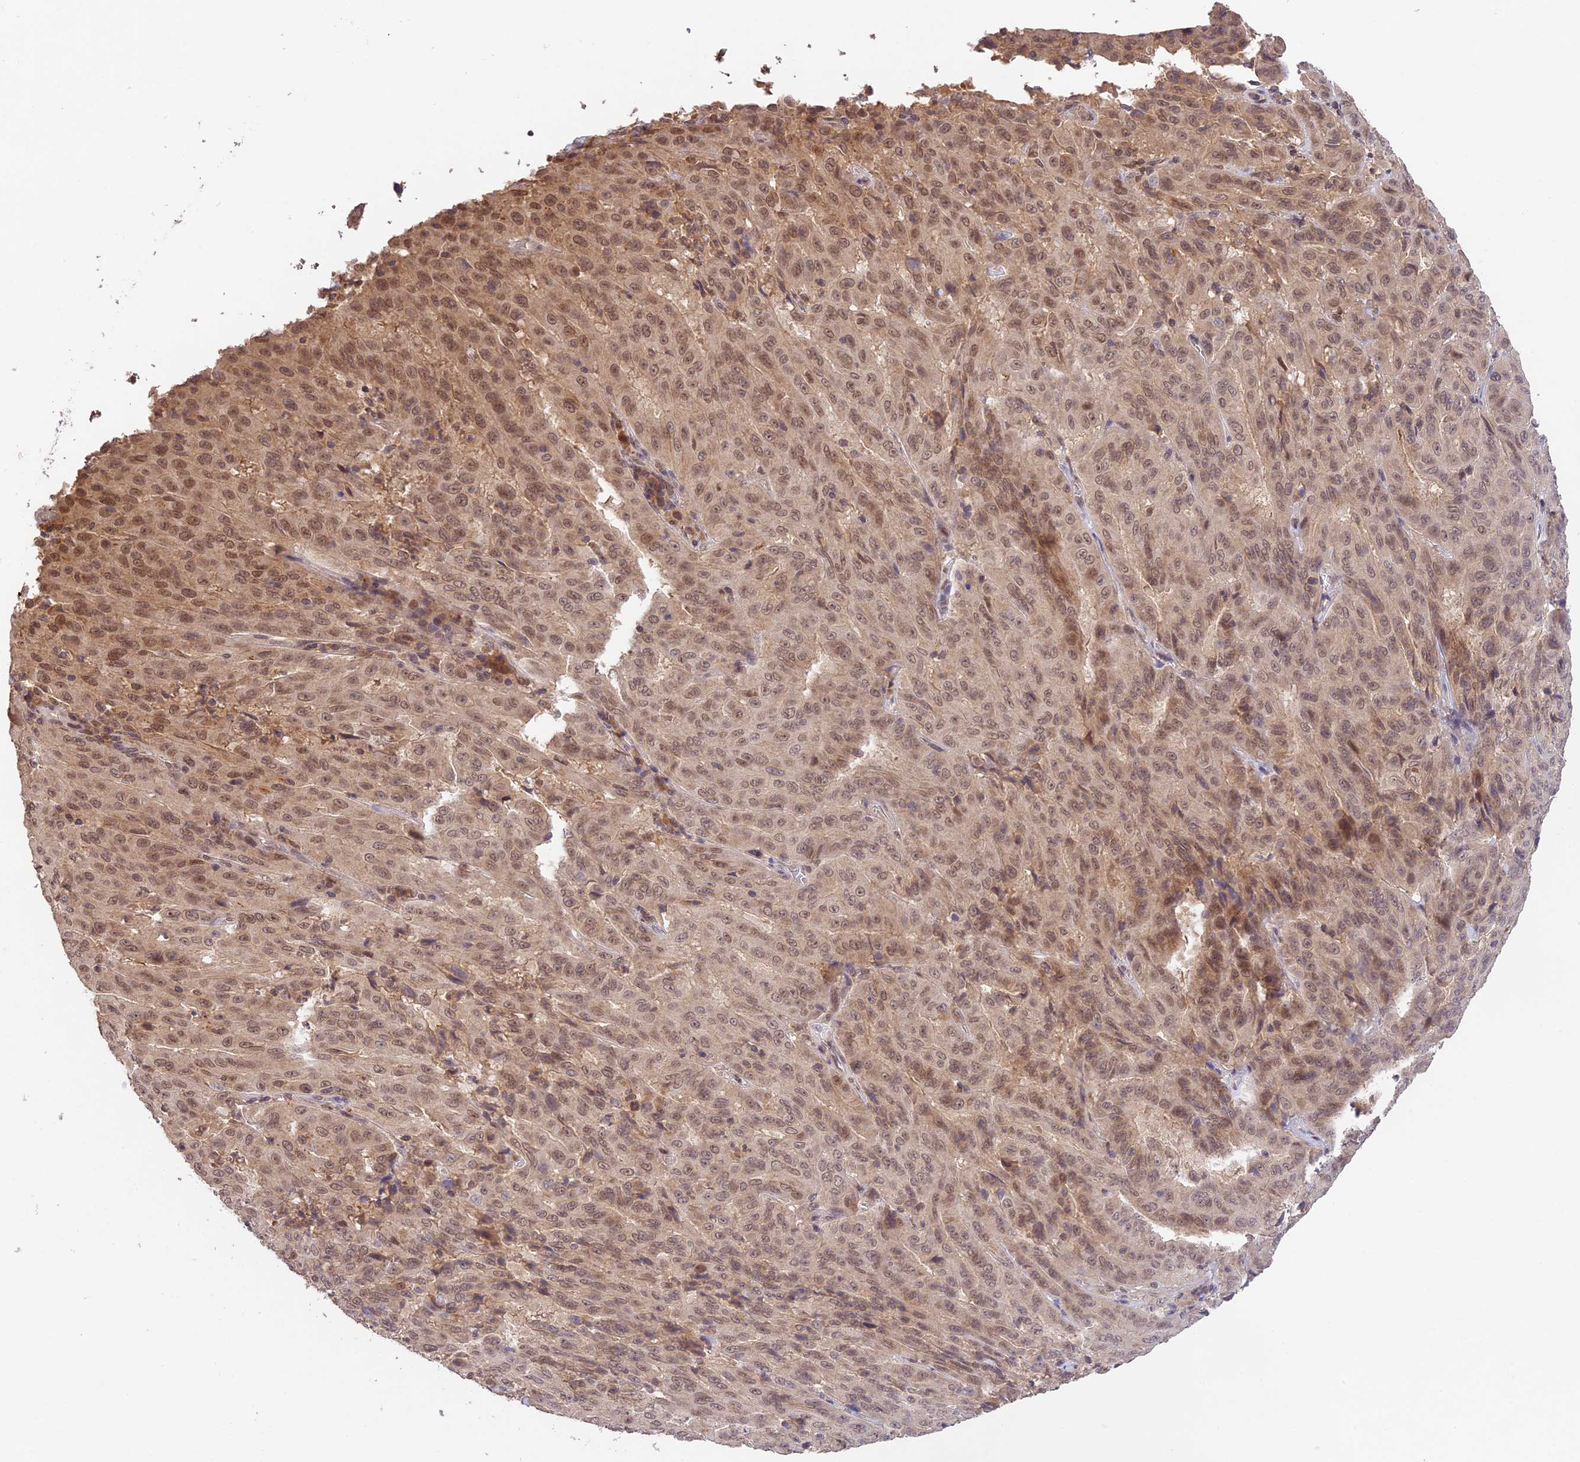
{"staining": {"intensity": "moderate", "quantity": ">75%", "location": "nuclear"}, "tissue": "pancreatic cancer", "cell_type": "Tumor cells", "image_type": "cancer", "snomed": [{"axis": "morphology", "description": "Adenocarcinoma, NOS"}, {"axis": "topography", "description": "Pancreas"}], "caption": "This photomicrograph reveals immunohistochemistry (IHC) staining of human pancreatic cancer, with medium moderate nuclear expression in approximately >75% of tumor cells.", "gene": "ZNF436", "patient": {"sex": "male", "age": 63}}